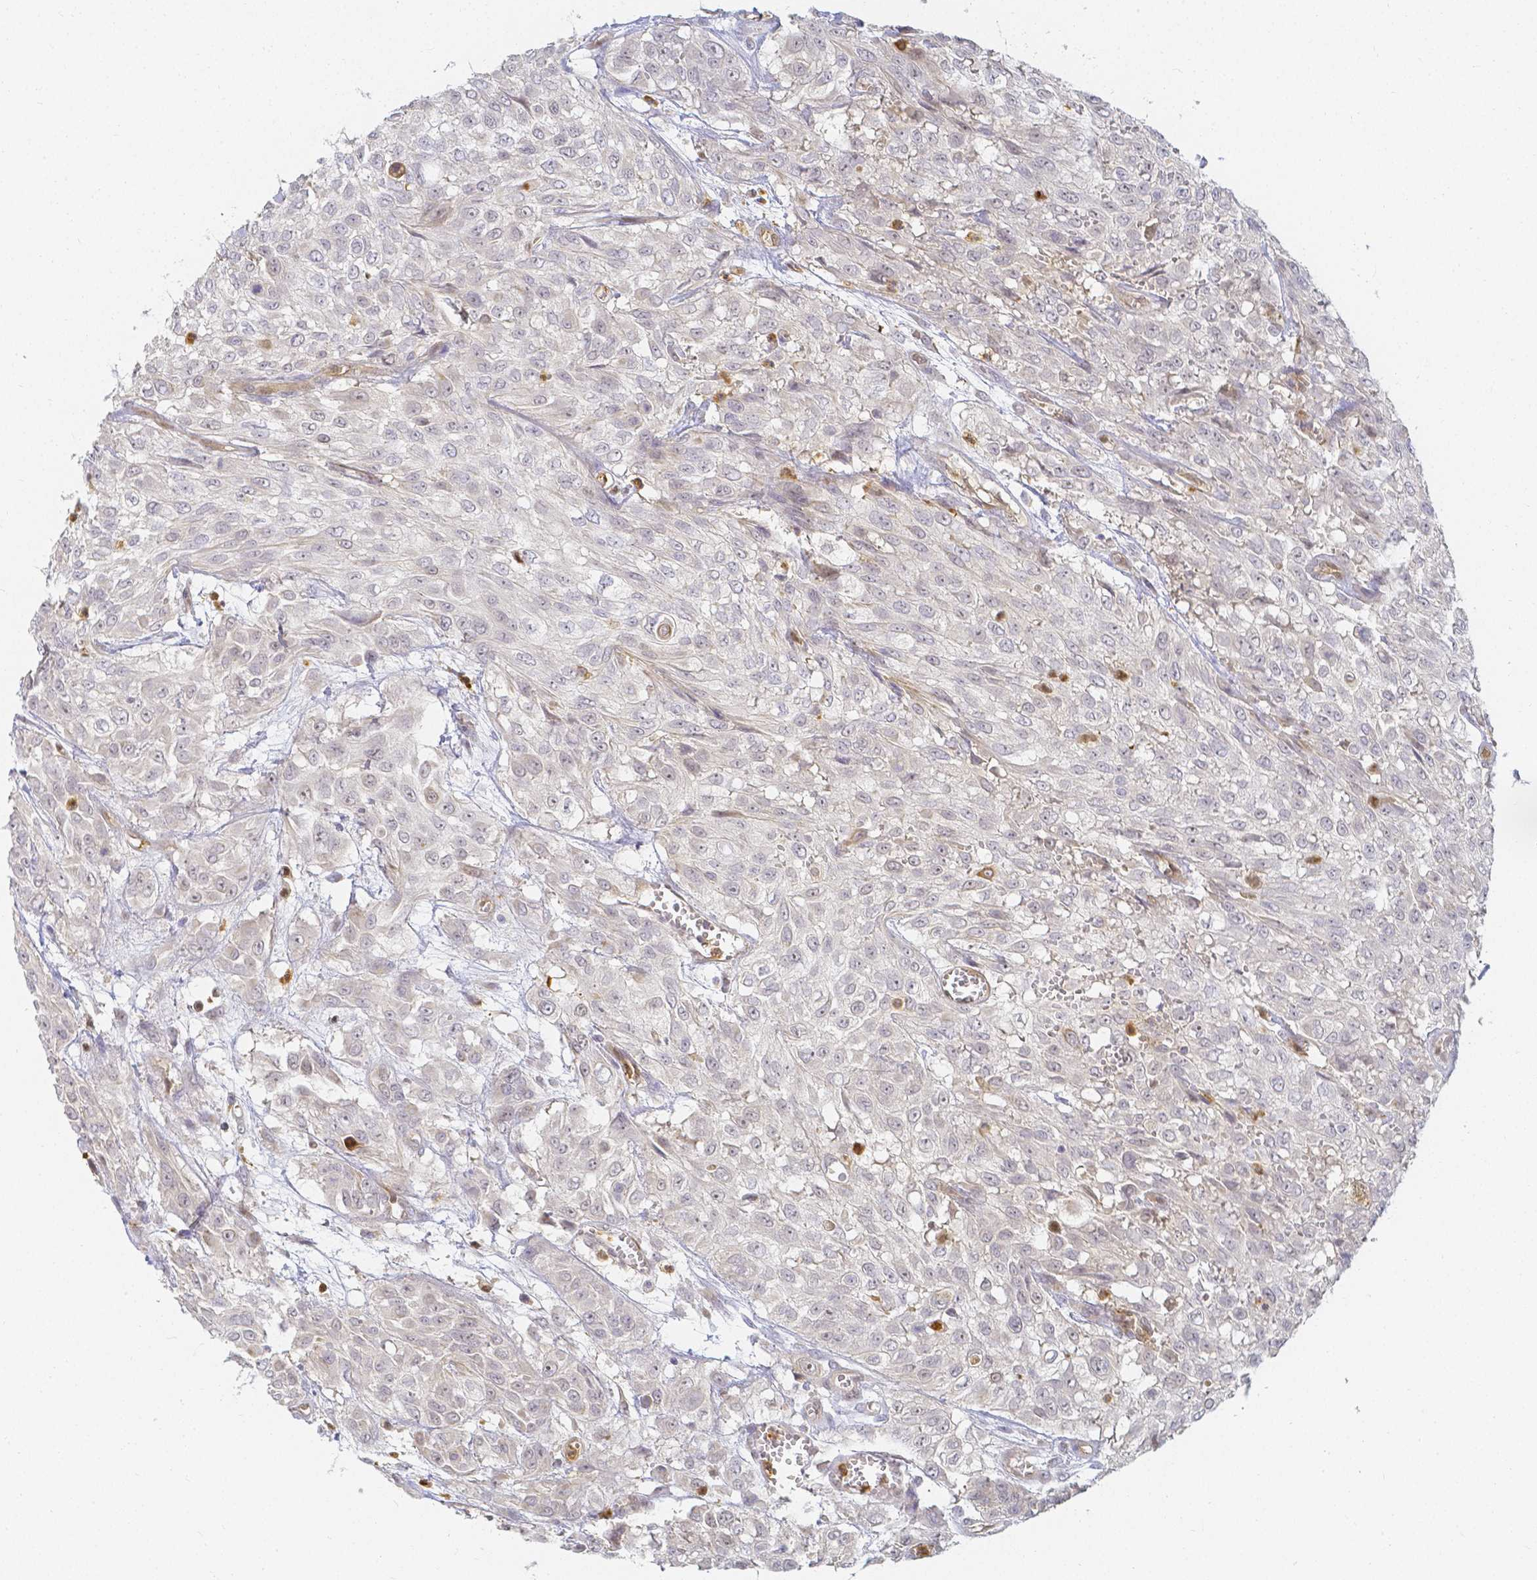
{"staining": {"intensity": "negative", "quantity": "none", "location": "none"}, "tissue": "urothelial cancer", "cell_type": "Tumor cells", "image_type": "cancer", "snomed": [{"axis": "morphology", "description": "Urothelial carcinoma, High grade"}, {"axis": "topography", "description": "Urinary bladder"}], "caption": "Tumor cells are negative for brown protein staining in urothelial cancer. (Immunohistochemistry, brightfield microscopy, high magnification).", "gene": "KCNH1", "patient": {"sex": "male", "age": 57}}